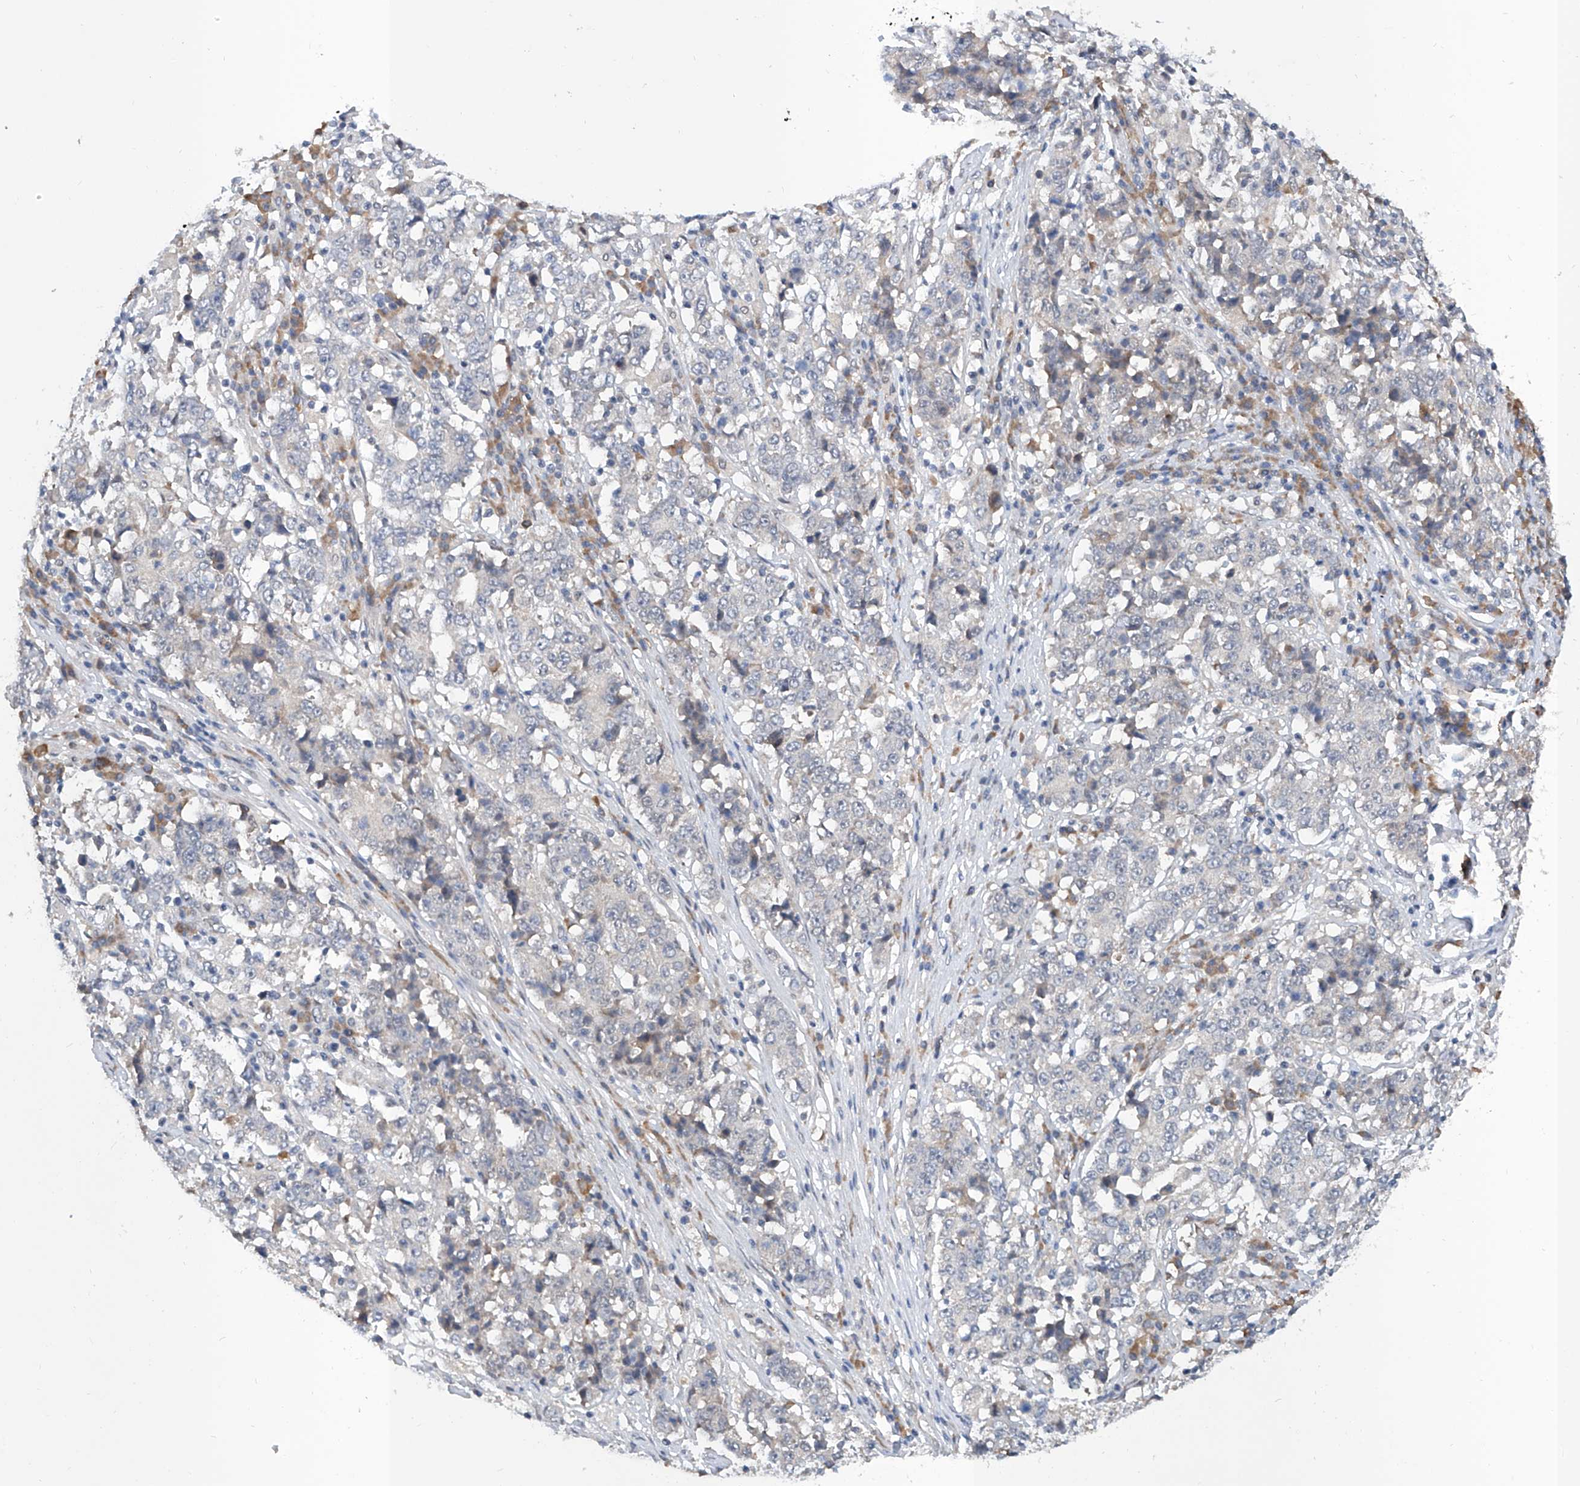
{"staining": {"intensity": "negative", "quantity": "none", "location": "none"}, "tissue": "stomach cancer", "cell_type": "Tumor cells", "image_type": "cancer", "snomed": [{"axis": "morphology", "description": "Adenocarcinoma, NOS"}, {"axis": "topography", "description": "Stomach"}], "caption": "High power microscopy photomicrograph of an IHC image of stomach adenocarcinoma, revealing no significant positivity in tumor cells.", "gene": "CARMIL3", "patient": {"sex": "male", "age": 59}}